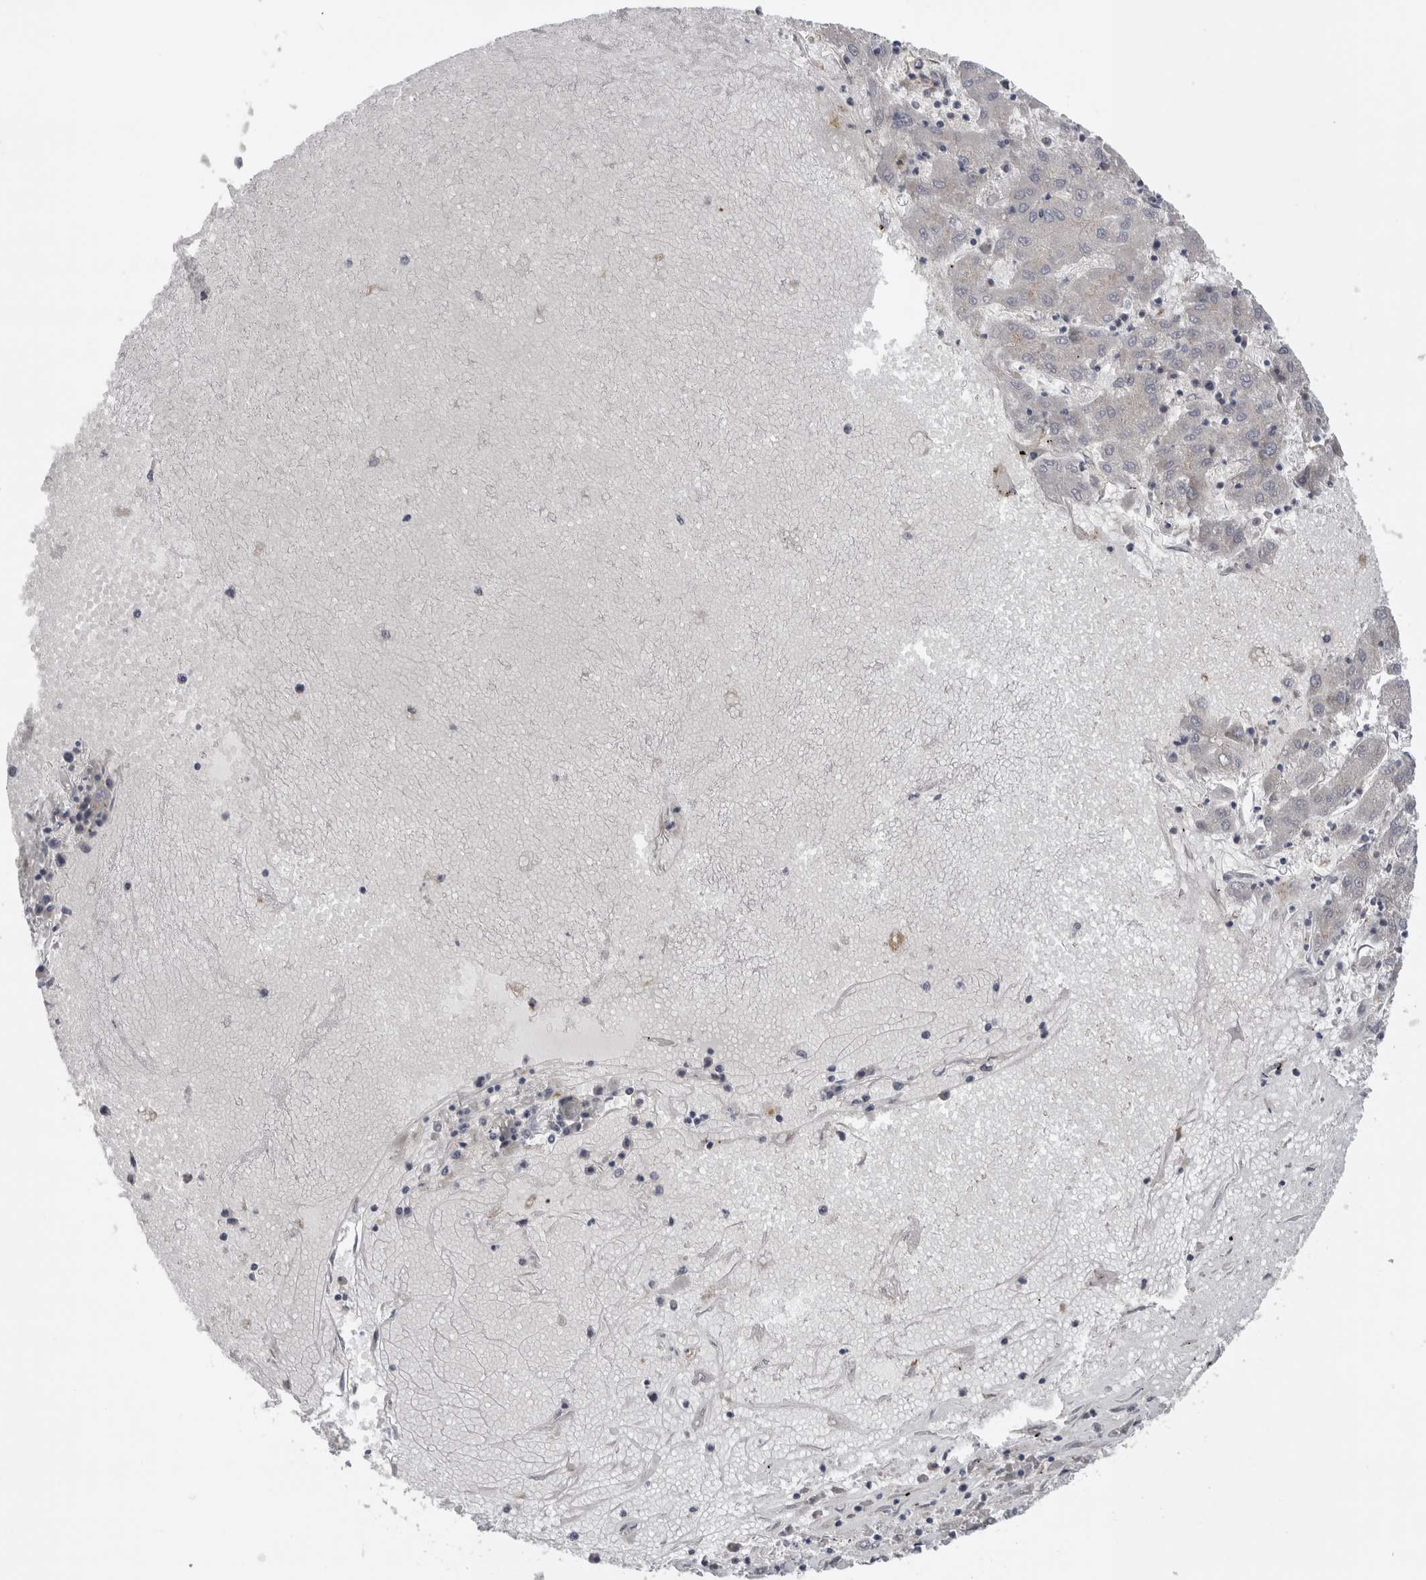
{"staining": {"intensity": "negative", "quantity": "none", "location": "none"}, "tissue": "liver cancer", "cell_type": "Tumor cells", "image_type": "cancer", "snomed": [{"axis": "morphology", "description": "Carcinoma, Hepatocellular, NOS"}, {"axis": "topography", "description": "Liver"}], "caption": "The histopathology image displays no staining of tumor cells in liver cancer. The staining is performed using DAB (3,3'-diaminobenzidine) brown chromogen with nuclei counter-stained in using hematoxylin.", "gene": "MGAT1", "patient": {"sex": "male", "age": 72}}